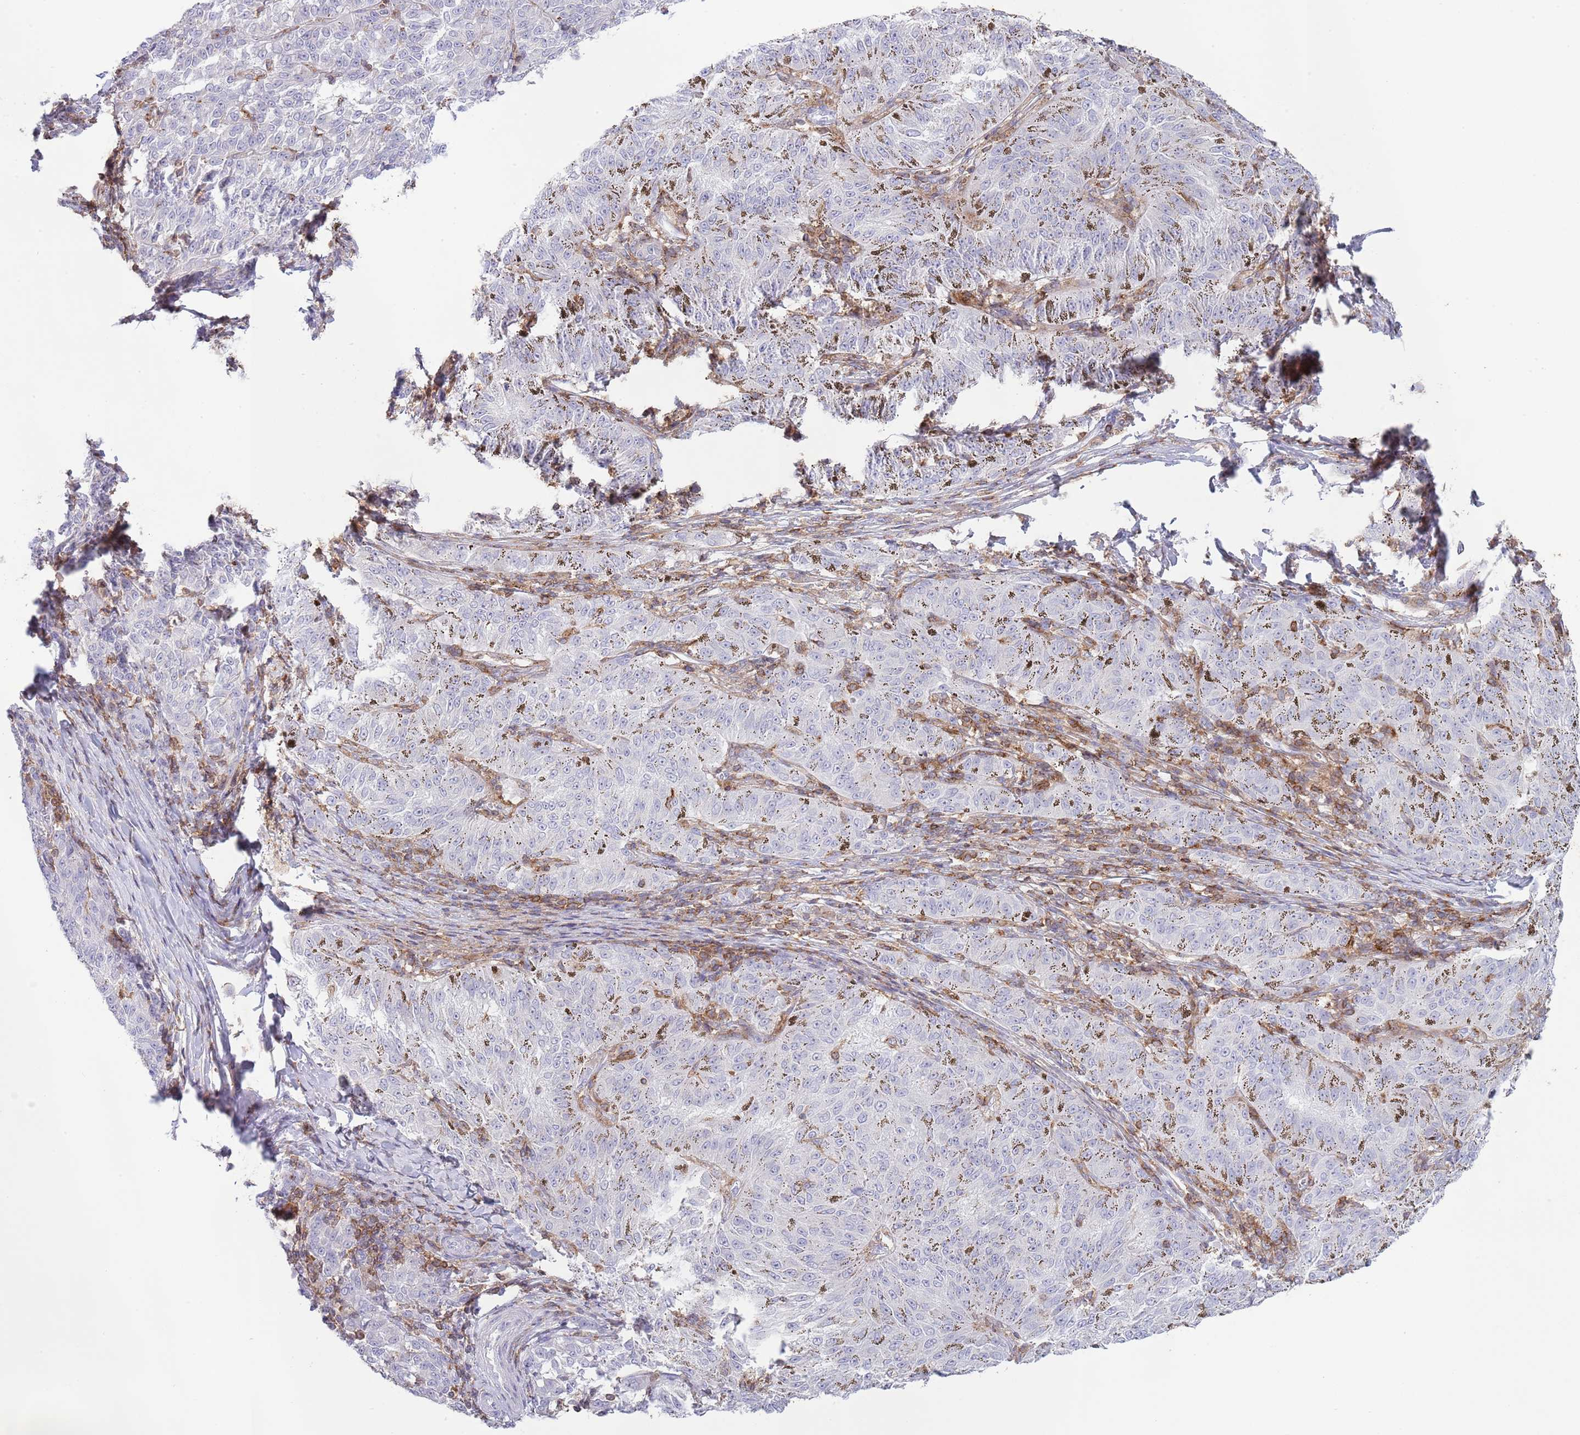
{"staining": {"intensity": "negative", "quantity": "none", "location": "none"}, "tissue": "melanoma", "cell_type": "Tumor cells", "image_type": "cancer", "snomed": [{"axis": "morphology", "description": "Malignant melanoma, NOS"}, {"axis": "topography", "description": "Skin"}], "caption": "DAB (3,3'-diaminobenzidine) immunohistochemical staining of human melanoma exhibits no significant staining in tumor cells. (DAB (3,3'-diaminobenzidine) immunohistochemistry, high magnification).", "gene": "LPXN", "patient": {"sex": "female", "age": 72}}